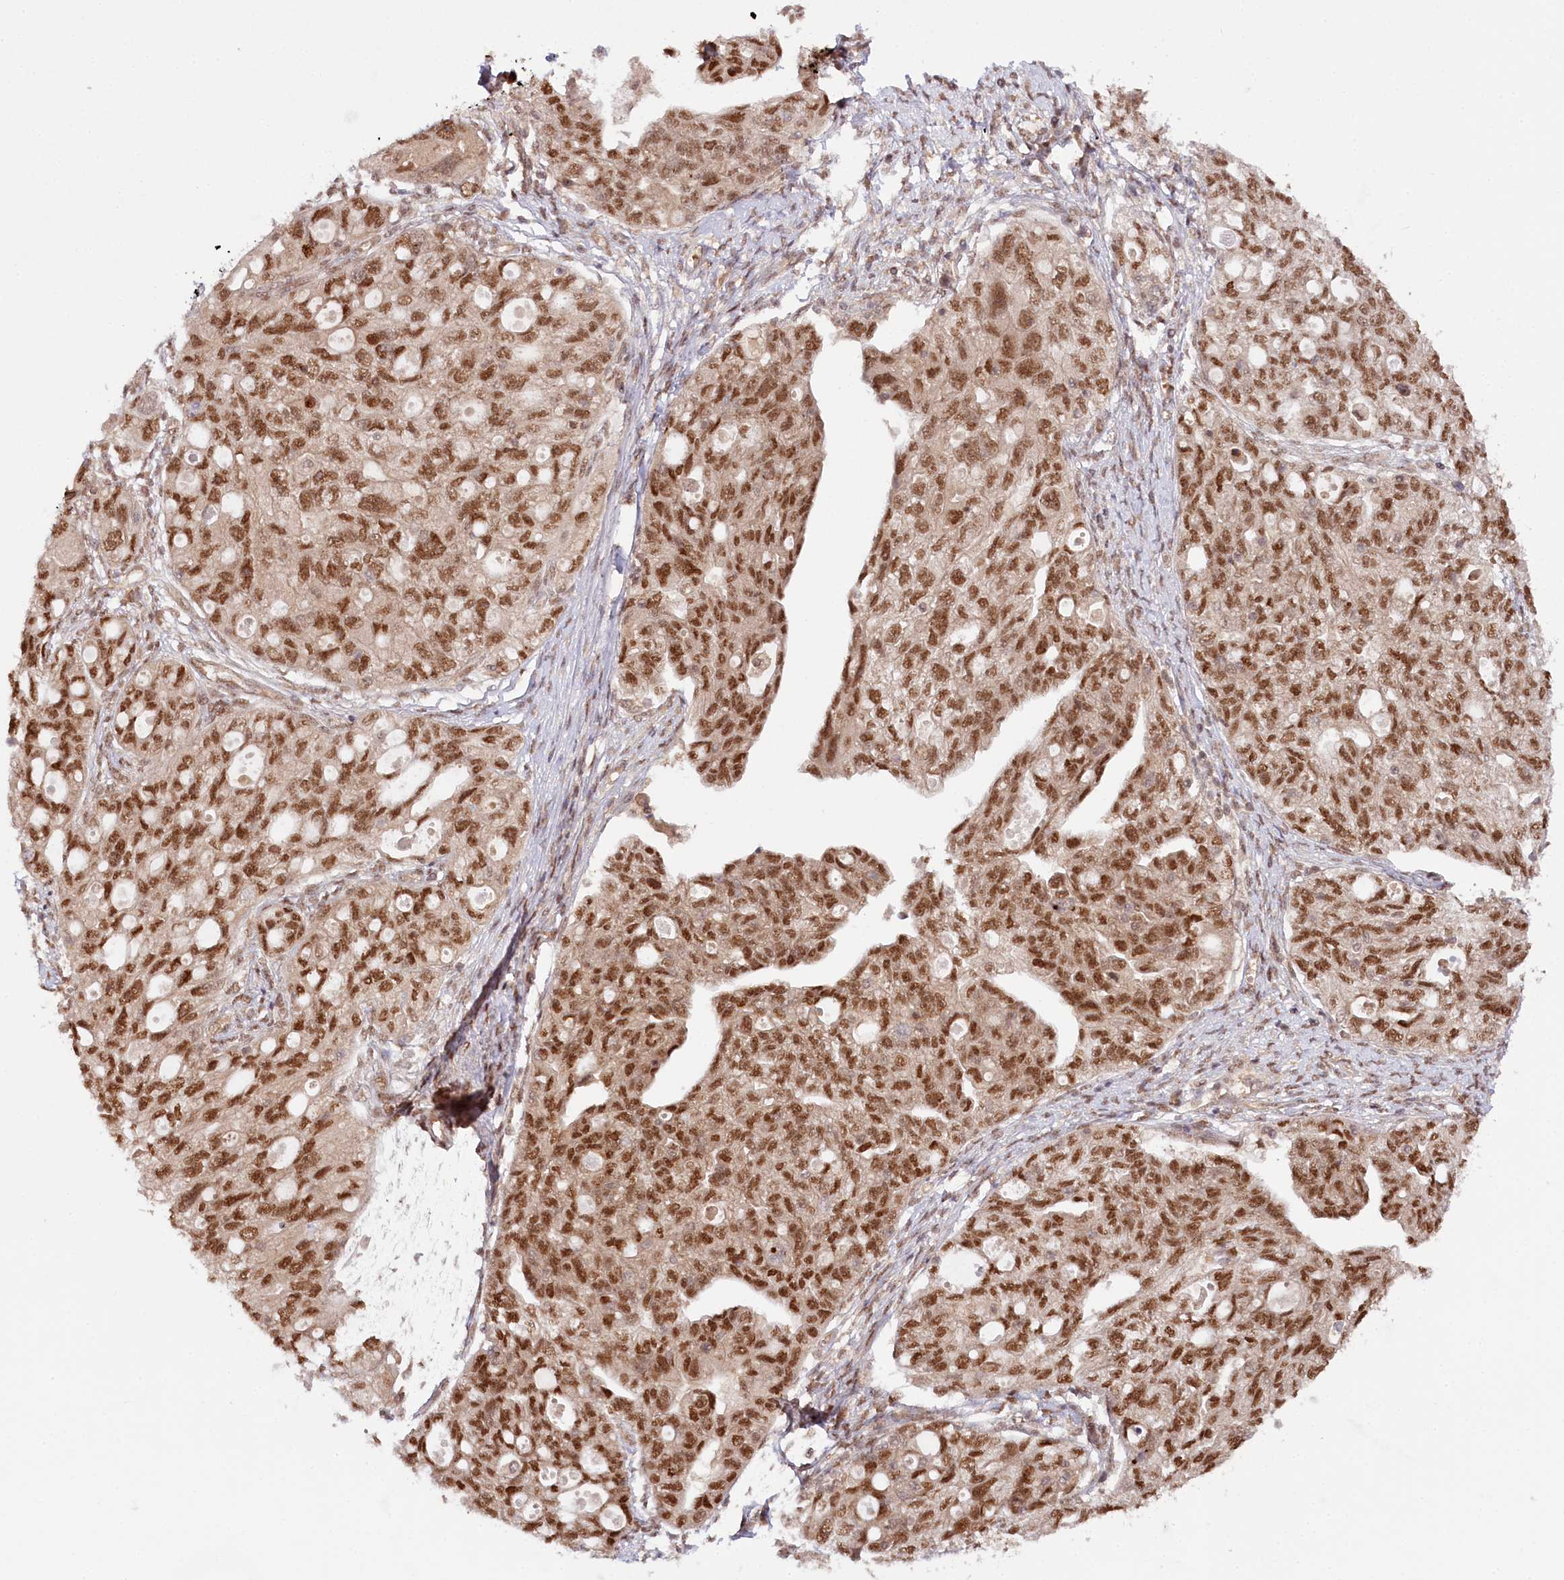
{"staining": {"intensity": "strong", "quantity": ">75%", "location": "nuclear"}, "tissue": "ovarian cancer", "cell_type": "Tumor cells", "image_type": "cancer", "snomed": [{"axis": "morphology", "description": "Carcinoma, NOS"}, {"axis": "morphology", "description": "Cystadenocarcinoma, serous, NOS"}, {"axis": "topography", "description": "Ovary"}], "caption": "Protein expression analysis of human ovarian cancer reveals strong nuclear expression in about >75% of tumor cells. (Stains: DAB in brown, nuclei in blue, Microscopy: brightfield microscopy at high magnification).", "gene": "CCDC65", "patient": {"sex": "female", "age": 69}}